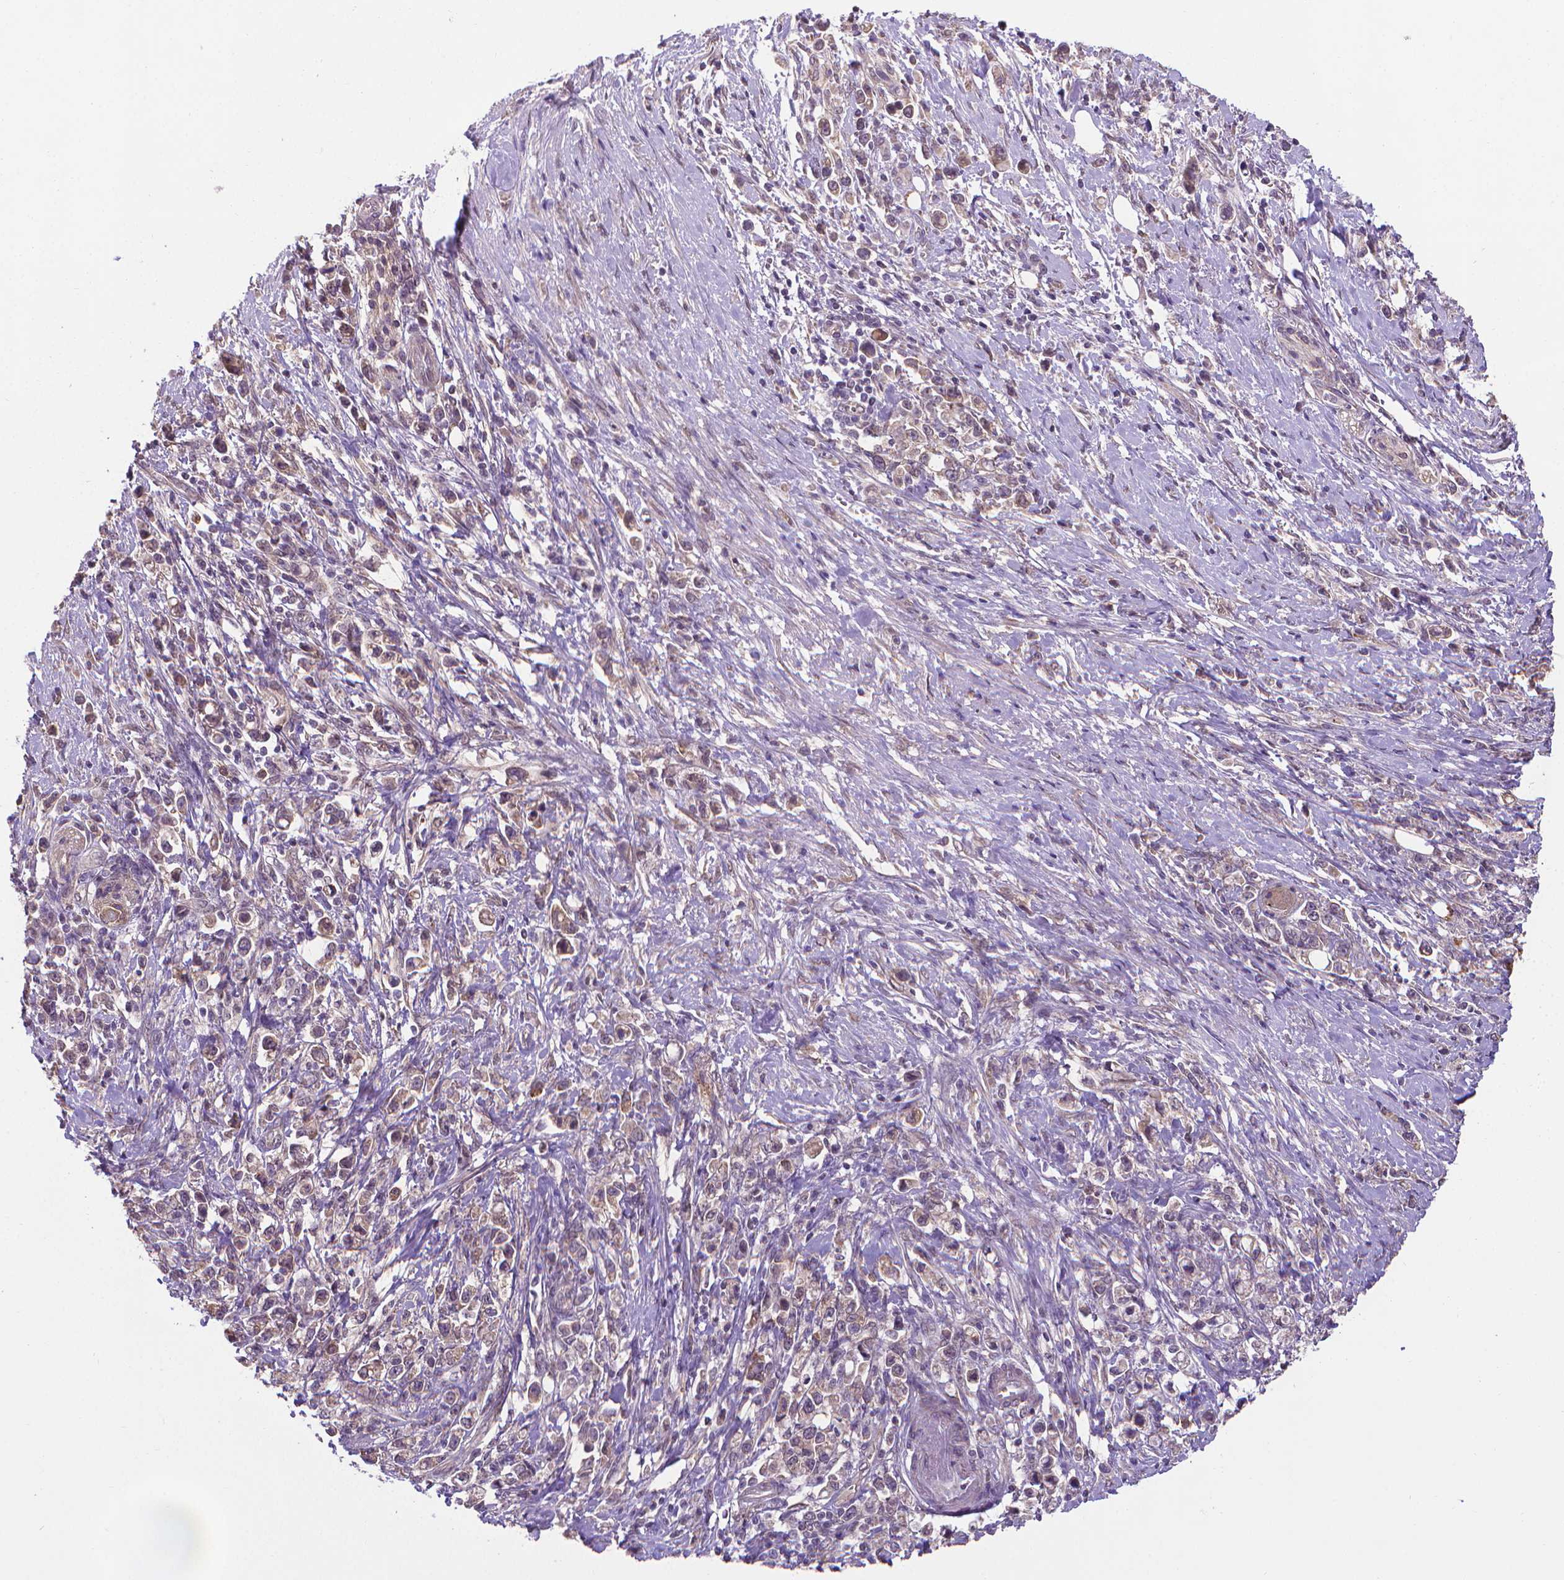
{"staining": {"intensity": "weak", "quantity": "25%-75%", "location": "cytoplasmic/membranous"}, "tissue": "stomach cancer", "cell_type": "Tumor cells", "image_type": "cancer", "snomed": [{"axis": "morphology", "description": "Adenocarcinoma, NOS"}, {"axis": "topography", "description": "Stomach"}], "caption": "Immunohistochemistry (DAB (3,3'-diaminobenzidine)) staining of stomach cancer reveals weak cytoplasmic/membranous protein positivity in about 25%-75% of tumor cells.", "gene": "GPR63", "patient": {"sex": "male", "age": 63}}